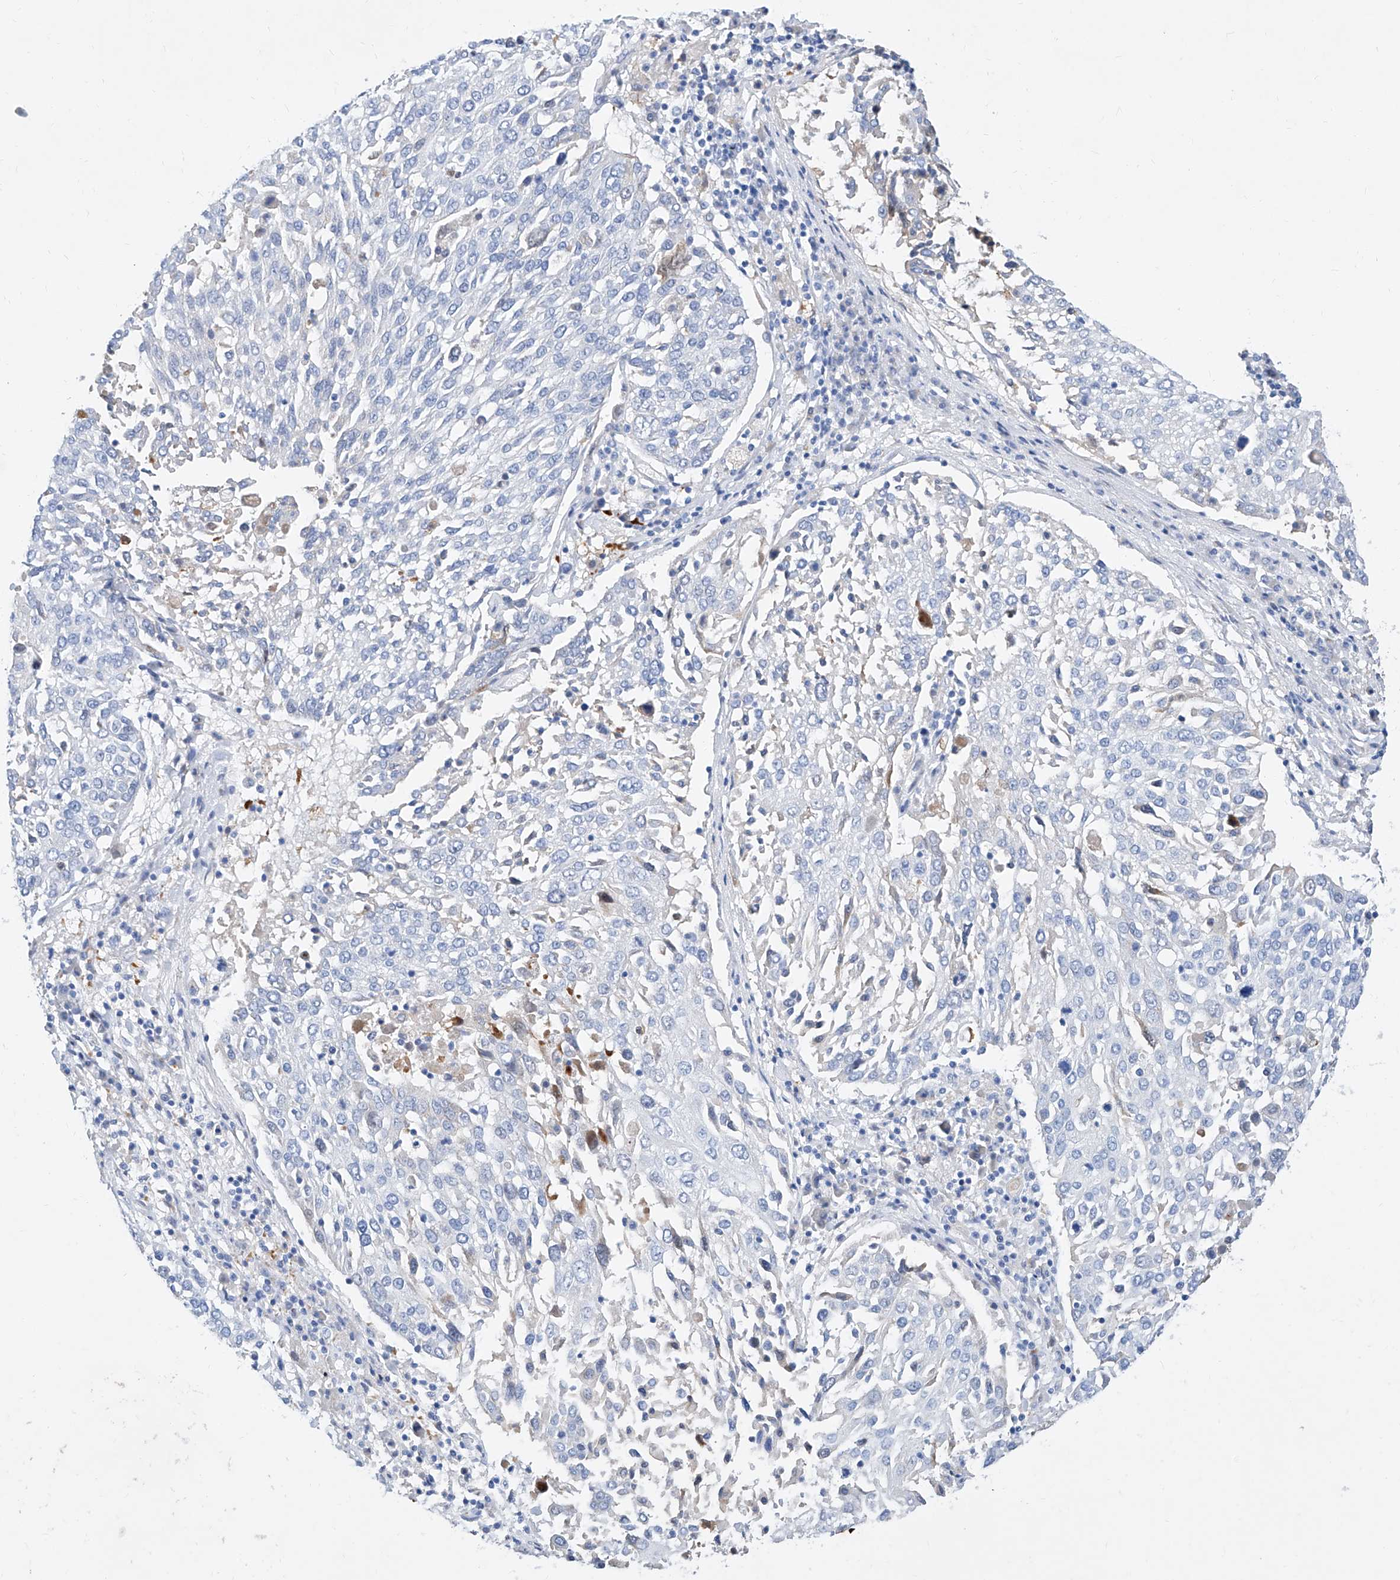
{"staining": {"intensity": "negative", "quantity": "none", "location": "none"}, "tissue": "lung cancer", "cell_type": "Tumor cells", "image_type": "cancer", "snomed": [{"axis": "morphology", "description": "Squamous cell carcinoma, NOS"}, {"axis": "topography", "description": "Lung"}], "caption": "The photomicrograph reveals no significant staining in tumor cells of lung cancer (squamous cell carcinoma).", "gene": "SLC25A29", "patient": {"sex": "male", "age": 65}}